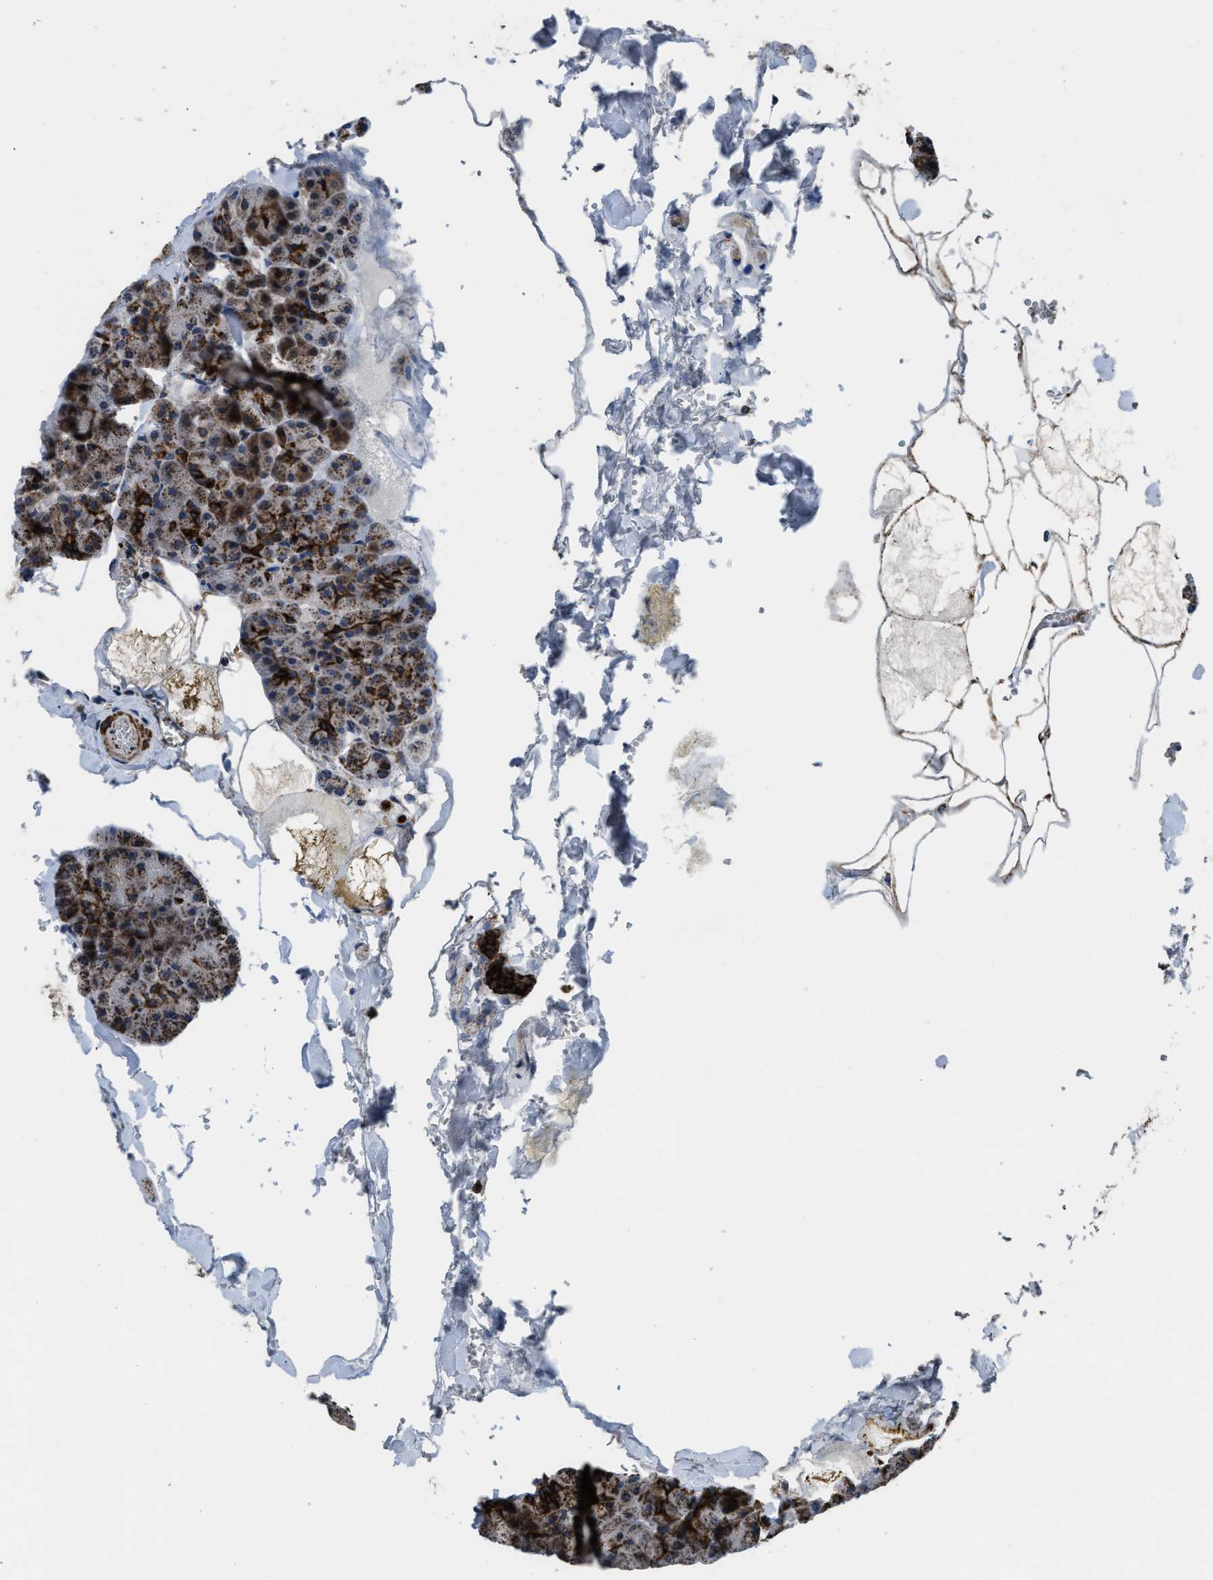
{"staining": {"intensity": "strong", "quantity": "25%-75%", "location": "cytoplasmic/membranous"}, "tissue": "pancreas", "cell_type": "Exocrine glandular cells", "image_type": "normal", "snomed": [{"axis": "morphology", "description": "Normal tissue, NOS"}, {"axis": "topography", "description": "Pancreas"}], "caption": "Protein expression analysis of normal pancreas shows strong cytoplasmic/membranous expression in approximately 25%-75% of exocrine glandular cells.", "gene": "GSDME", "patient": {"sex": "male", "age": 35}}